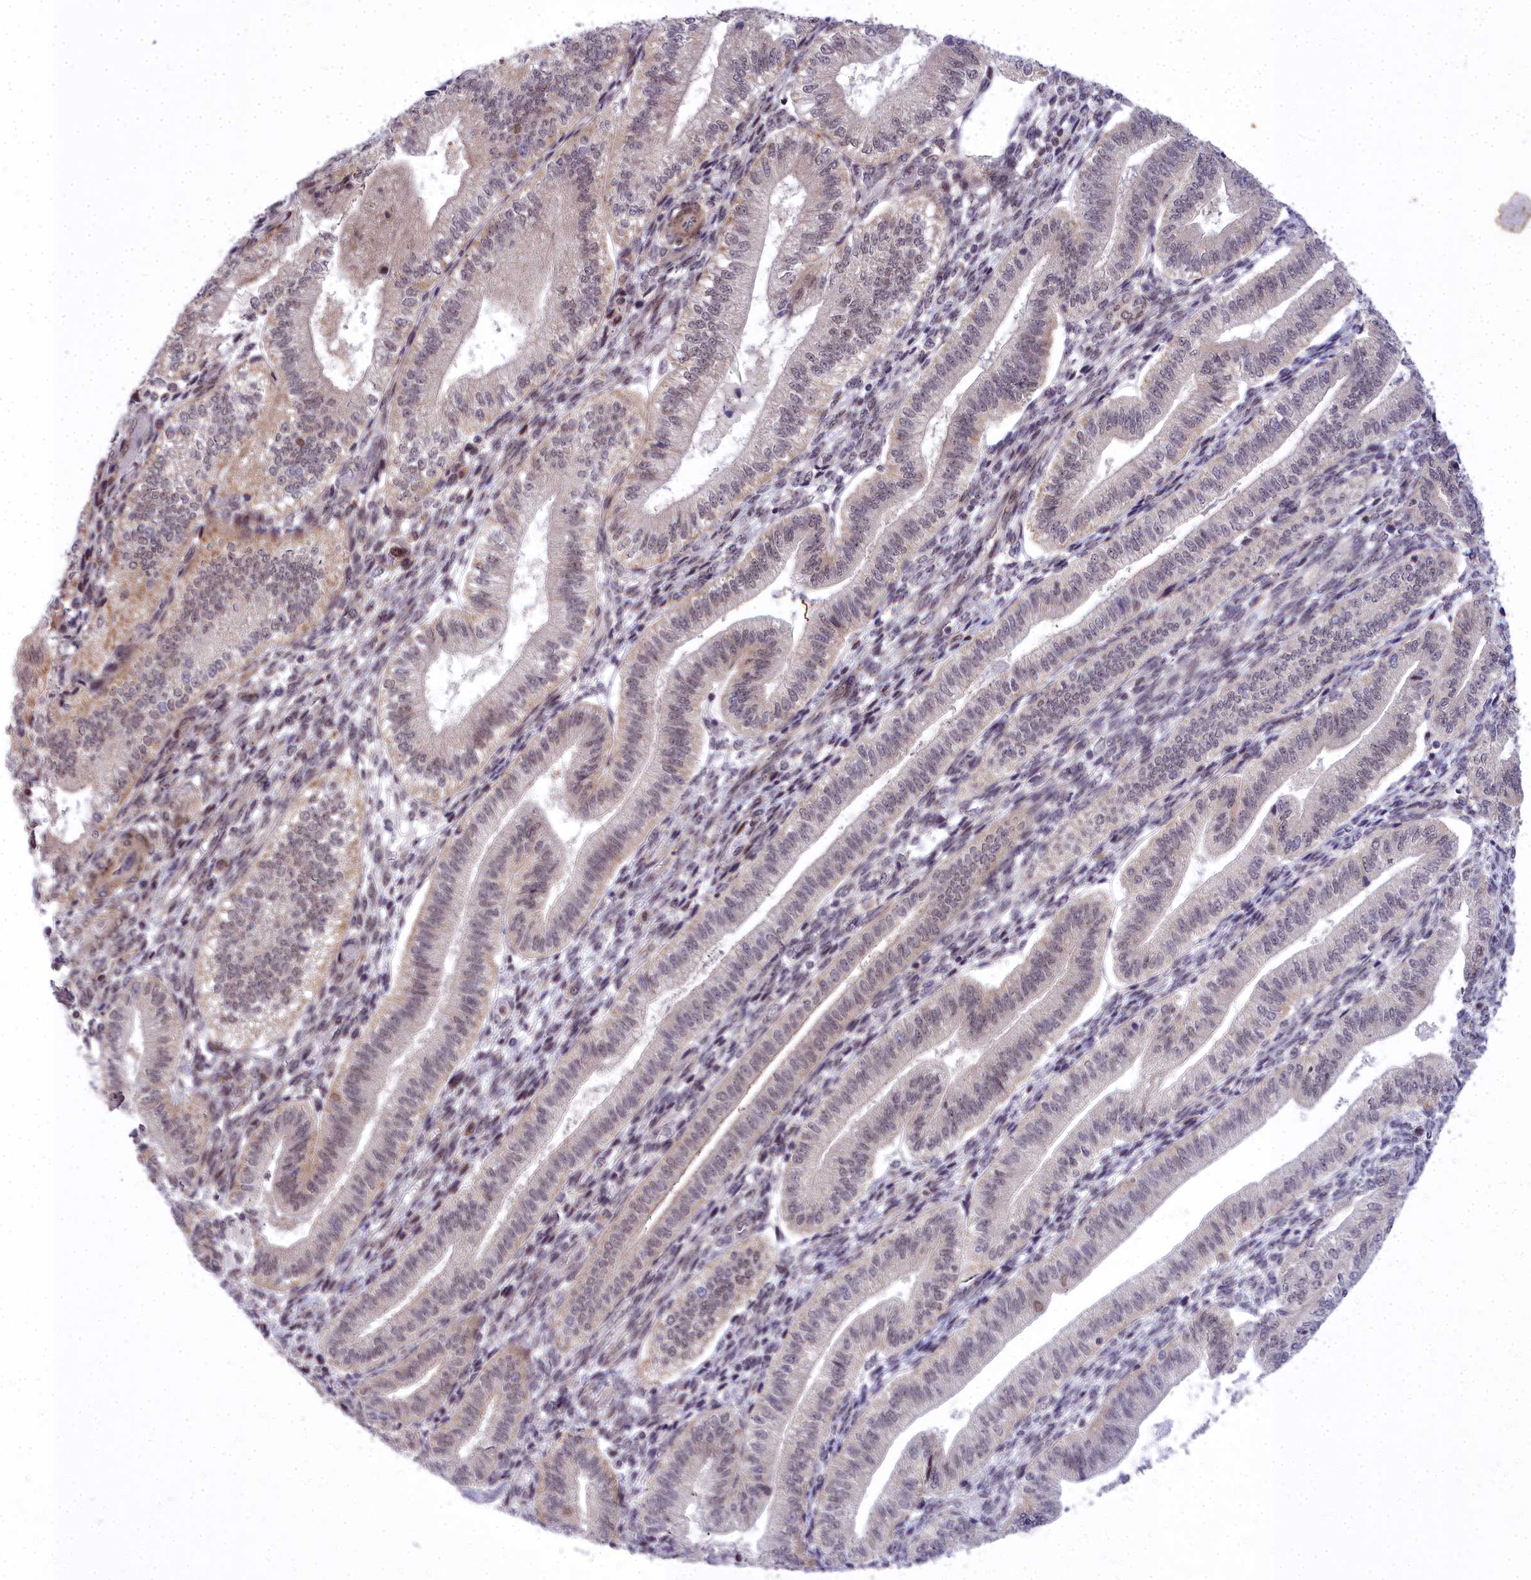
{"staining": {"intensity": "moderate", "quantity": "<25%", "location": "nuclear"}, "tissue": "endometrium", "cell_type": "Cells in endometrial stroma", "image_type": "normal", "snomed": [{"axis": "morphology", "description": "Normal tissue, NOS"}, {"axis": "topography", "description": "Endometrium"}], "caption": "The histopathology image exhibits immunohistochemical staining of normal endometrium. There is moderate nuclear staining is appreciated in approximately <25% of cells in endometrial stroma.", "gene": "ABCB8", "patient": {"sex": "female", "age": 34}}